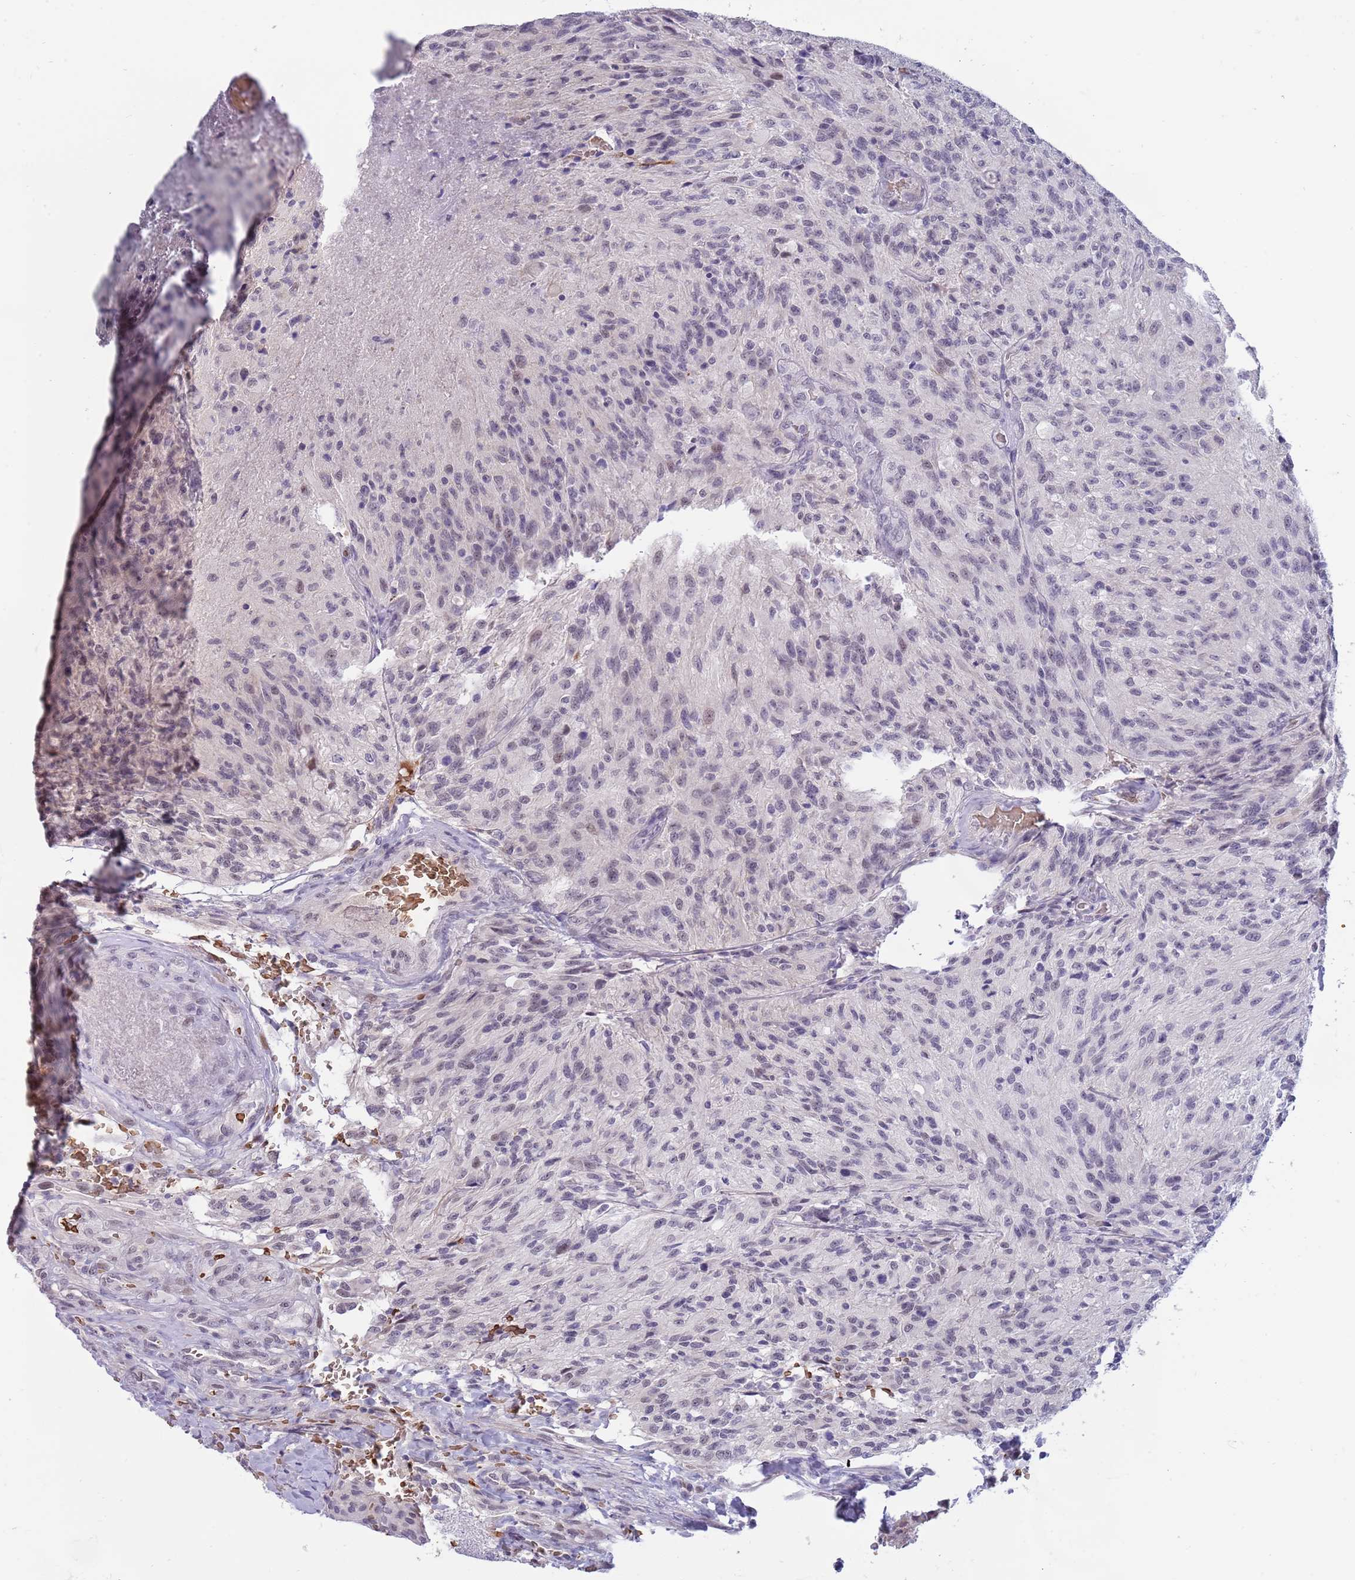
{"staining": {"intensity": "weak", "quantity": "<25%", "location": "nuclear"}, "tissue": "glioma", "cell_type": "Tumor cells", "image_type": "cancer", "snomed": [{"axis": "morphology", "description": "Normal tissue, NOS"}, {"axis": "morphology", "description": "Glioma, malignant, High grade"}, {"axis": "topography", "description": "Cerebral cortex"}], "caption": "Protein analysis of malignant high-grade glioma demonstrates no significant positivity in tumor cells.", "gene": "LYPD6B", "patient": {"sex": "male", "age": 56}}